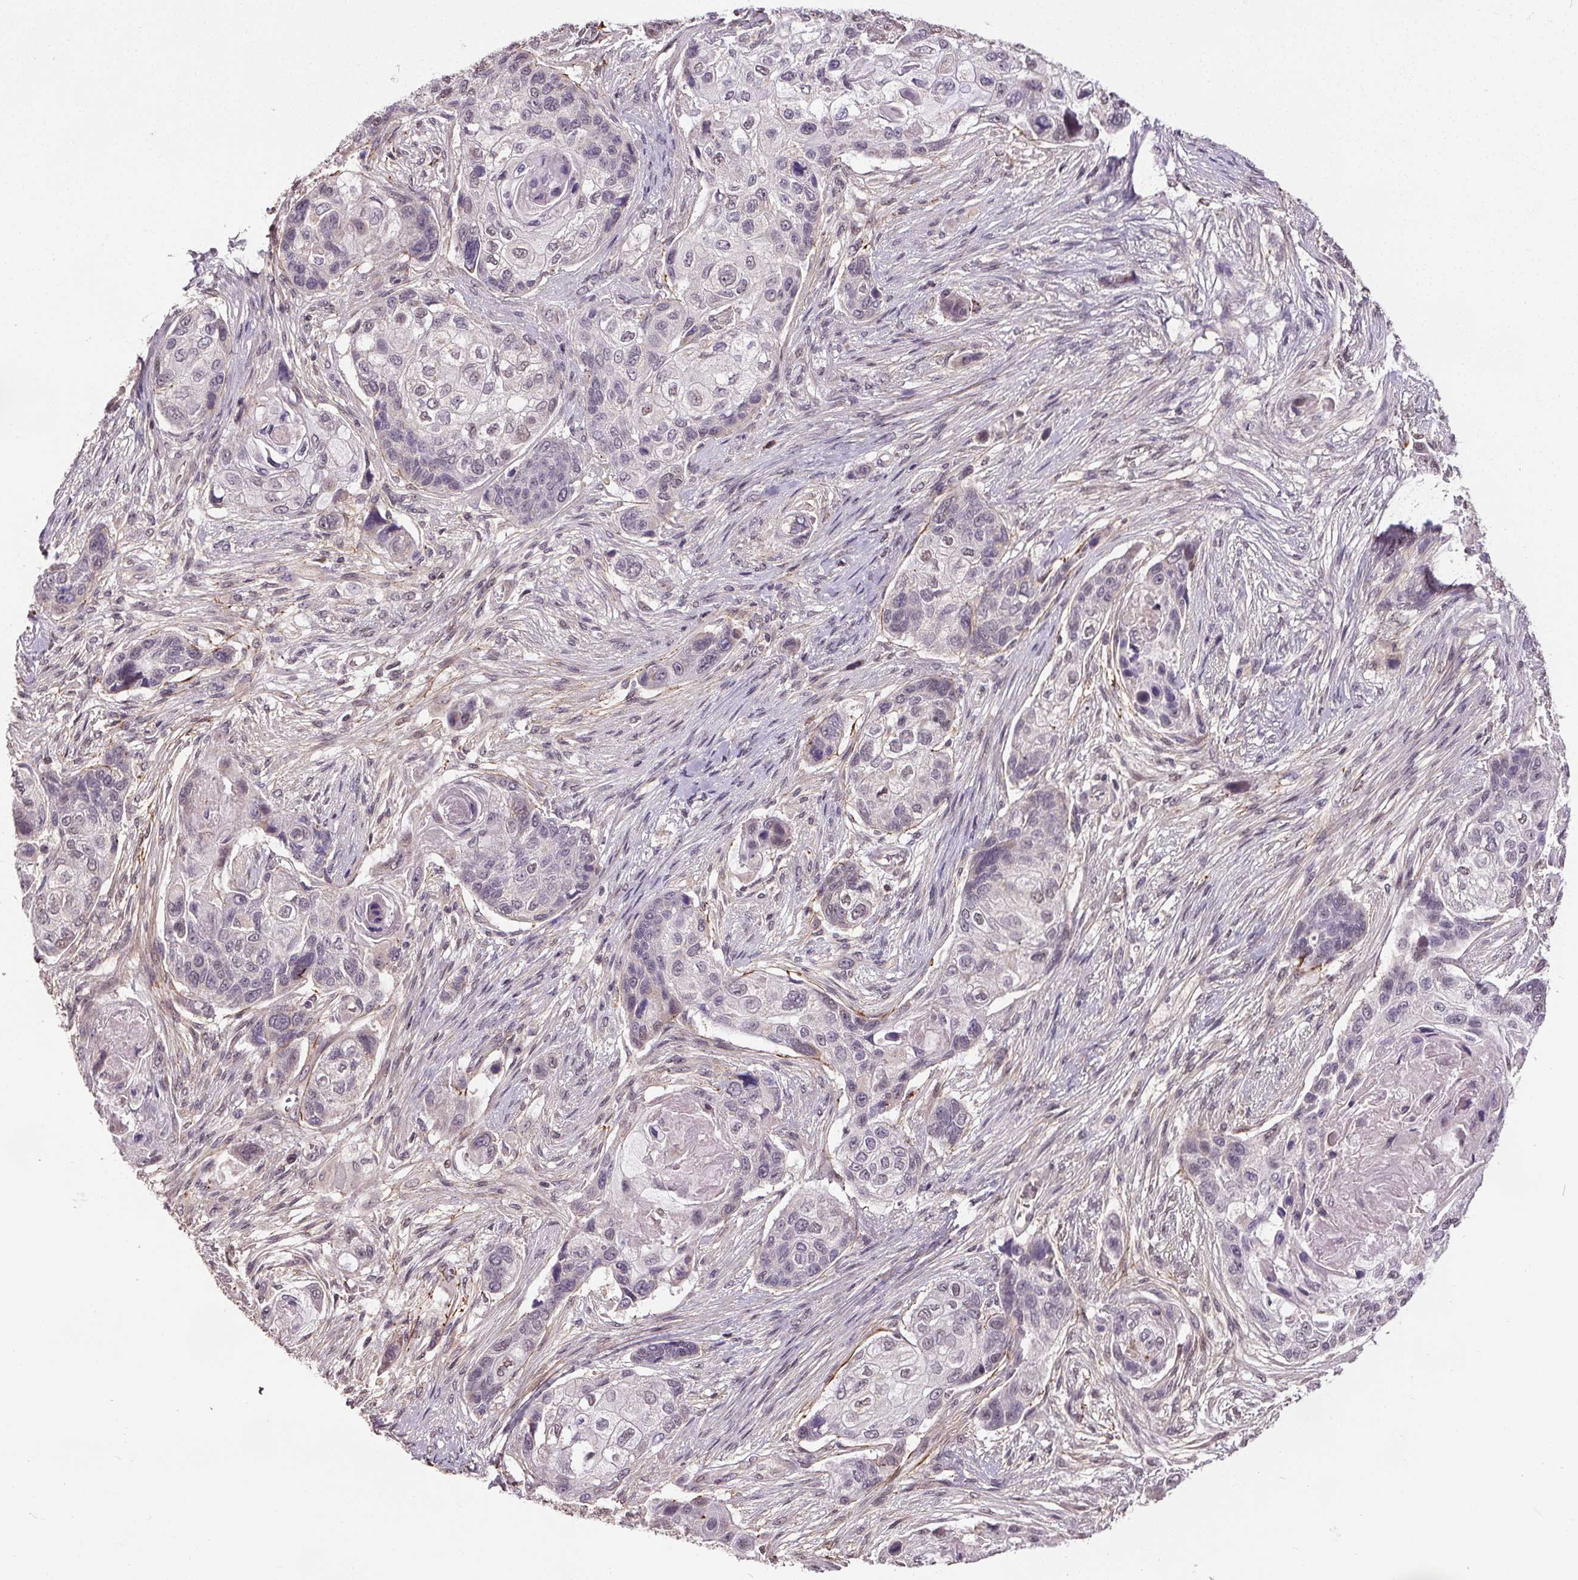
{"staining": {"intensity": "negative", "quantity": "none", "location": "none"}, "tissue": "lung cancer", "cell_type": "Tumor cells", "image_type": "cancer", "snomed": [{"axis": "morphology", "description": "Squamous cell carcinoma, NOS"}, {"axis": "topography", "description": "Lung"}], "caption": "A photomicrograph of human lung squamous cell carcinoma is negative for staining in tumor cells. Nuclei are stained in blue.", "gene": "KIAA0232", "patient": {"sex": "male", "age": 69}}